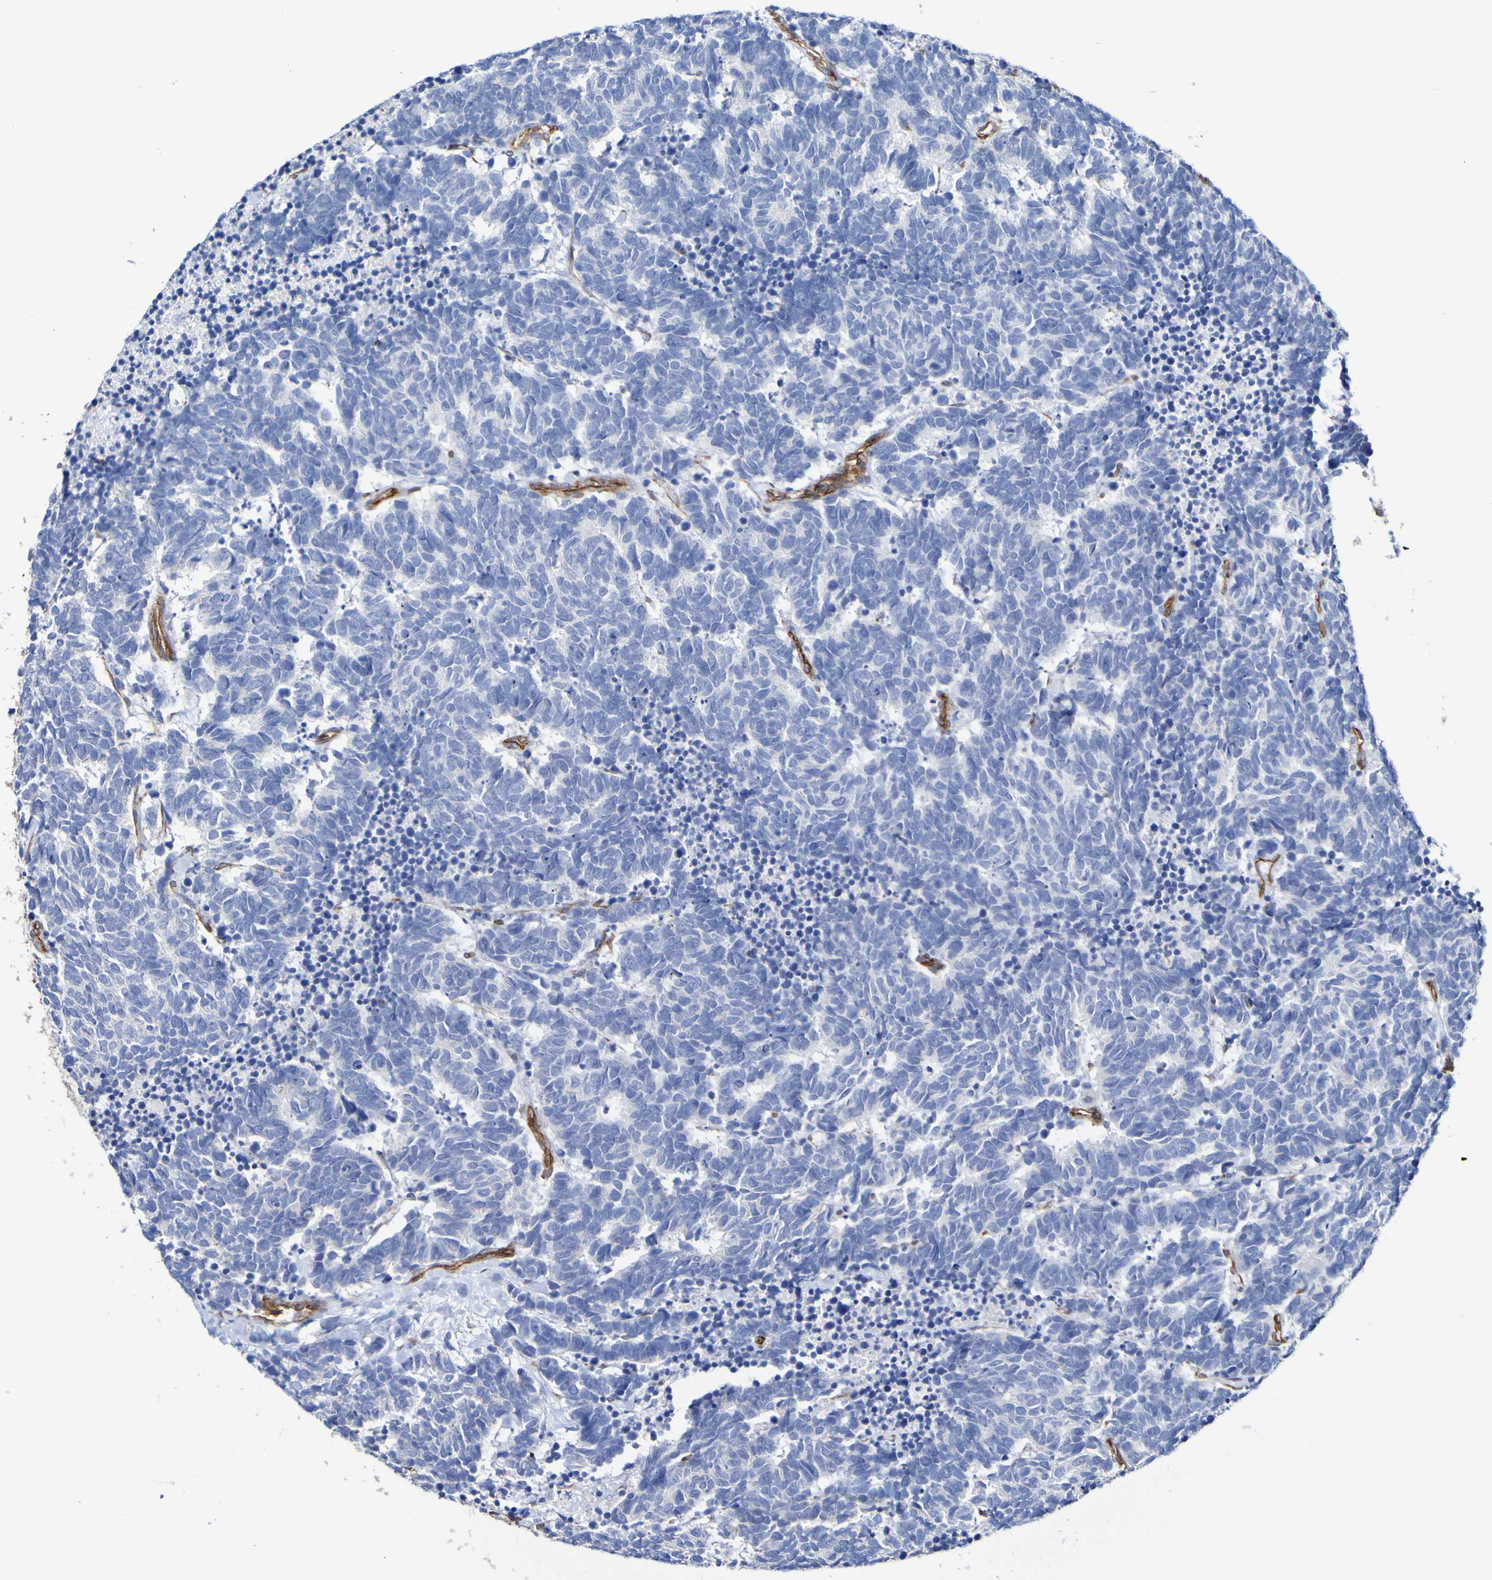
{"staining": {"intensity": "negative", "quantity": "none", "location": "none"}, "tissue": "carcinoid", "cell_type": "Tumor cells", "image_type": "cancer", "snomed": [{"axis": "morphology", "description": "Carcinoma, NOS"}, {"axis": "morphology", "description": "Carcinoid, malignant, NOS"}, {"axis": "topography", "description": "Urinary bladder"}], "caption": "Tumor cells show no significant protein staining in carcinoid.", "gene": "ELMOD3", "patient": {"sex": "male", "age": 57}}